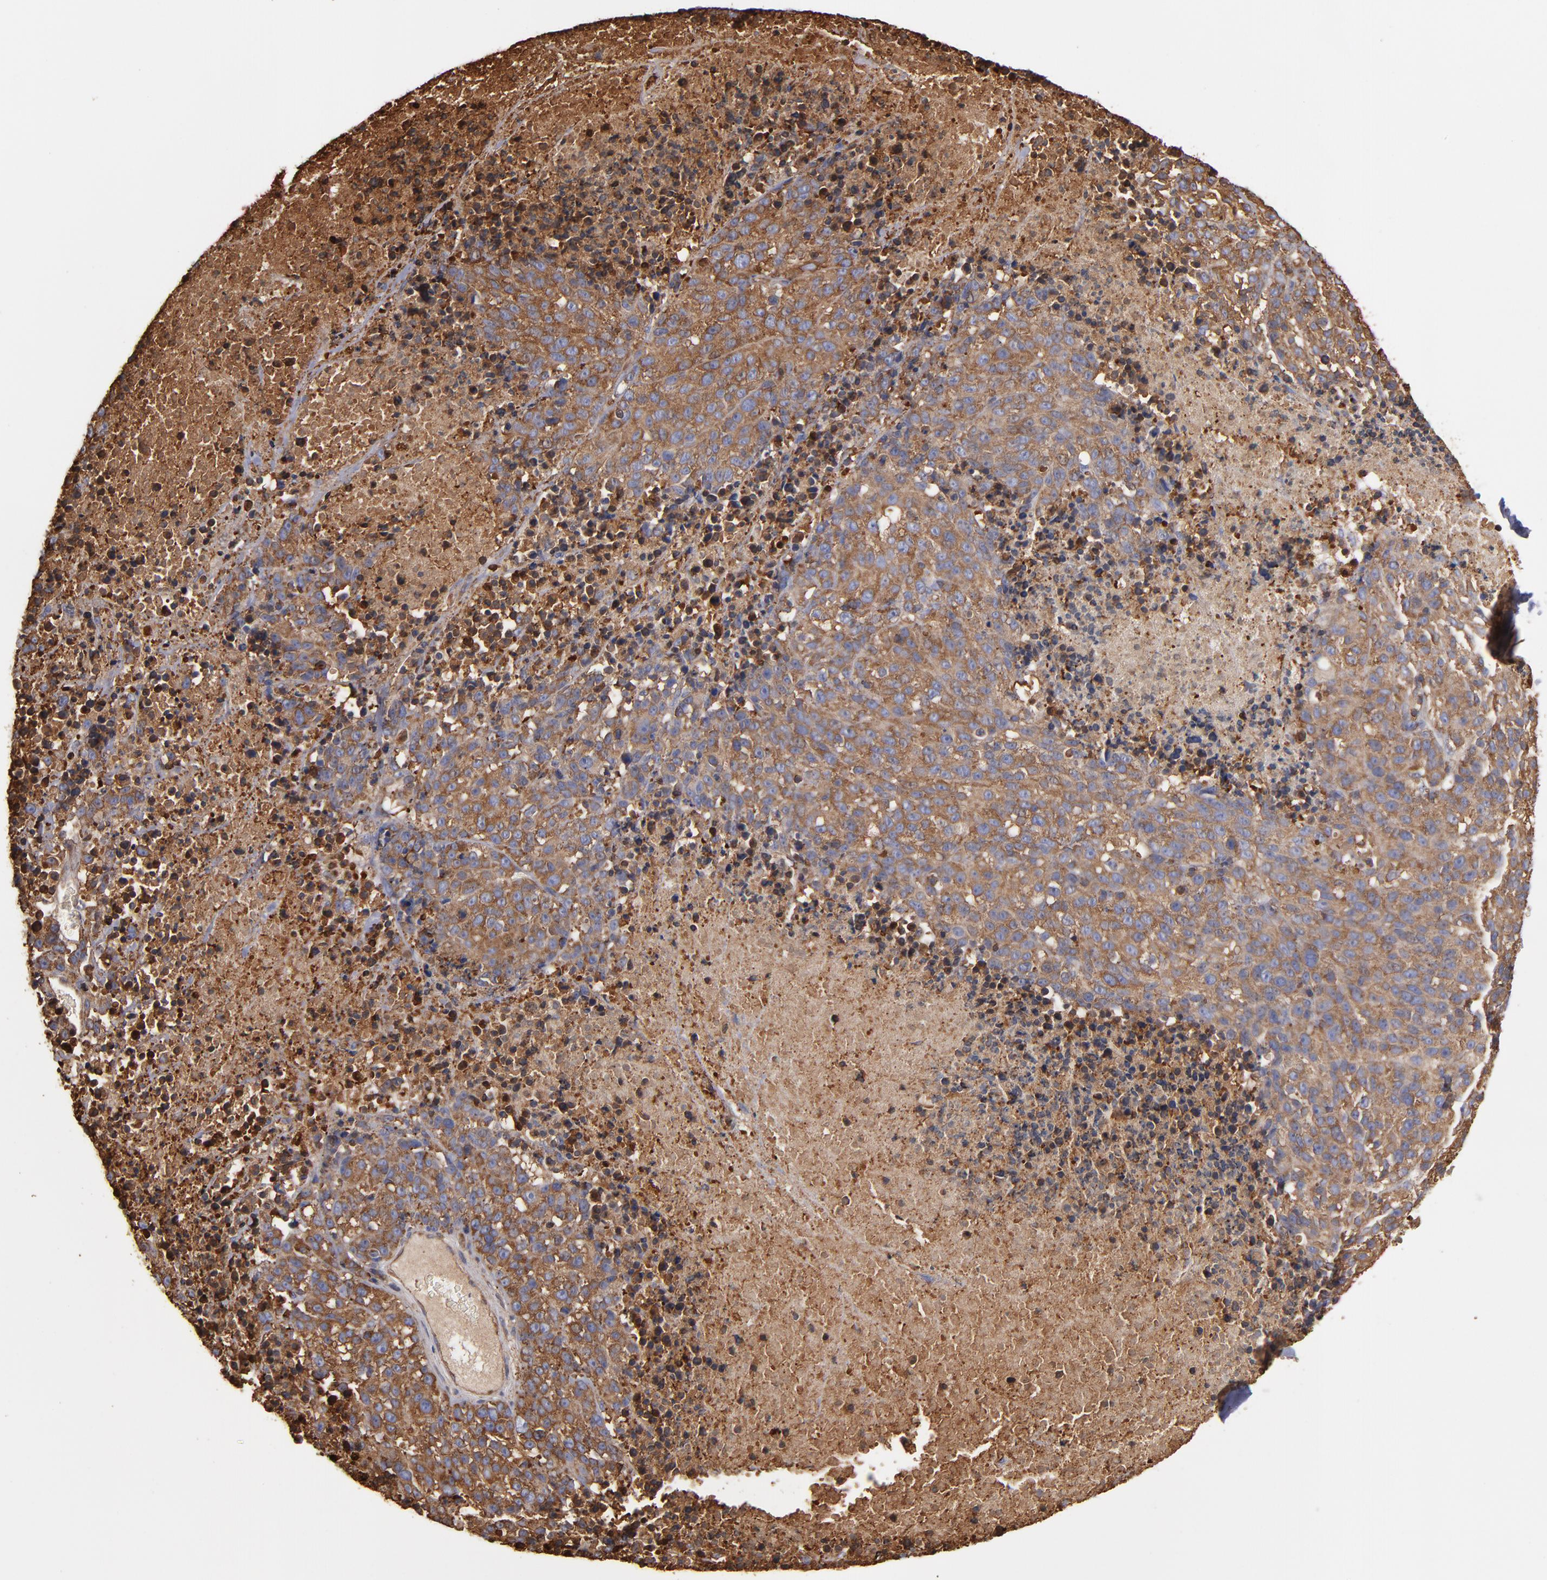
{"staining": {"intensity": "moderate", "quantity": ">75%", "location": "cytoplasmic/membranous"}, "tissue": "melanoma", "cell_type": "Tumor cells", "image_type": "cancer", "snomed": [{"axis": "morphology", "description": "Malignant melanoma, Metastatic site"}, {"axis": "topography", "description": "Cerebral cortex"}], "caption": "Melanoma stained with DAB immunohistochemistry reveals medium levels of moderate cytoplasmic/membranous staining in about >75% of tumor cells. (DAB IHC, brown staining for protein, blue staining for nuclei).", "gene": "ACTN4", "patient": {"sex": "female", "age": 52}}